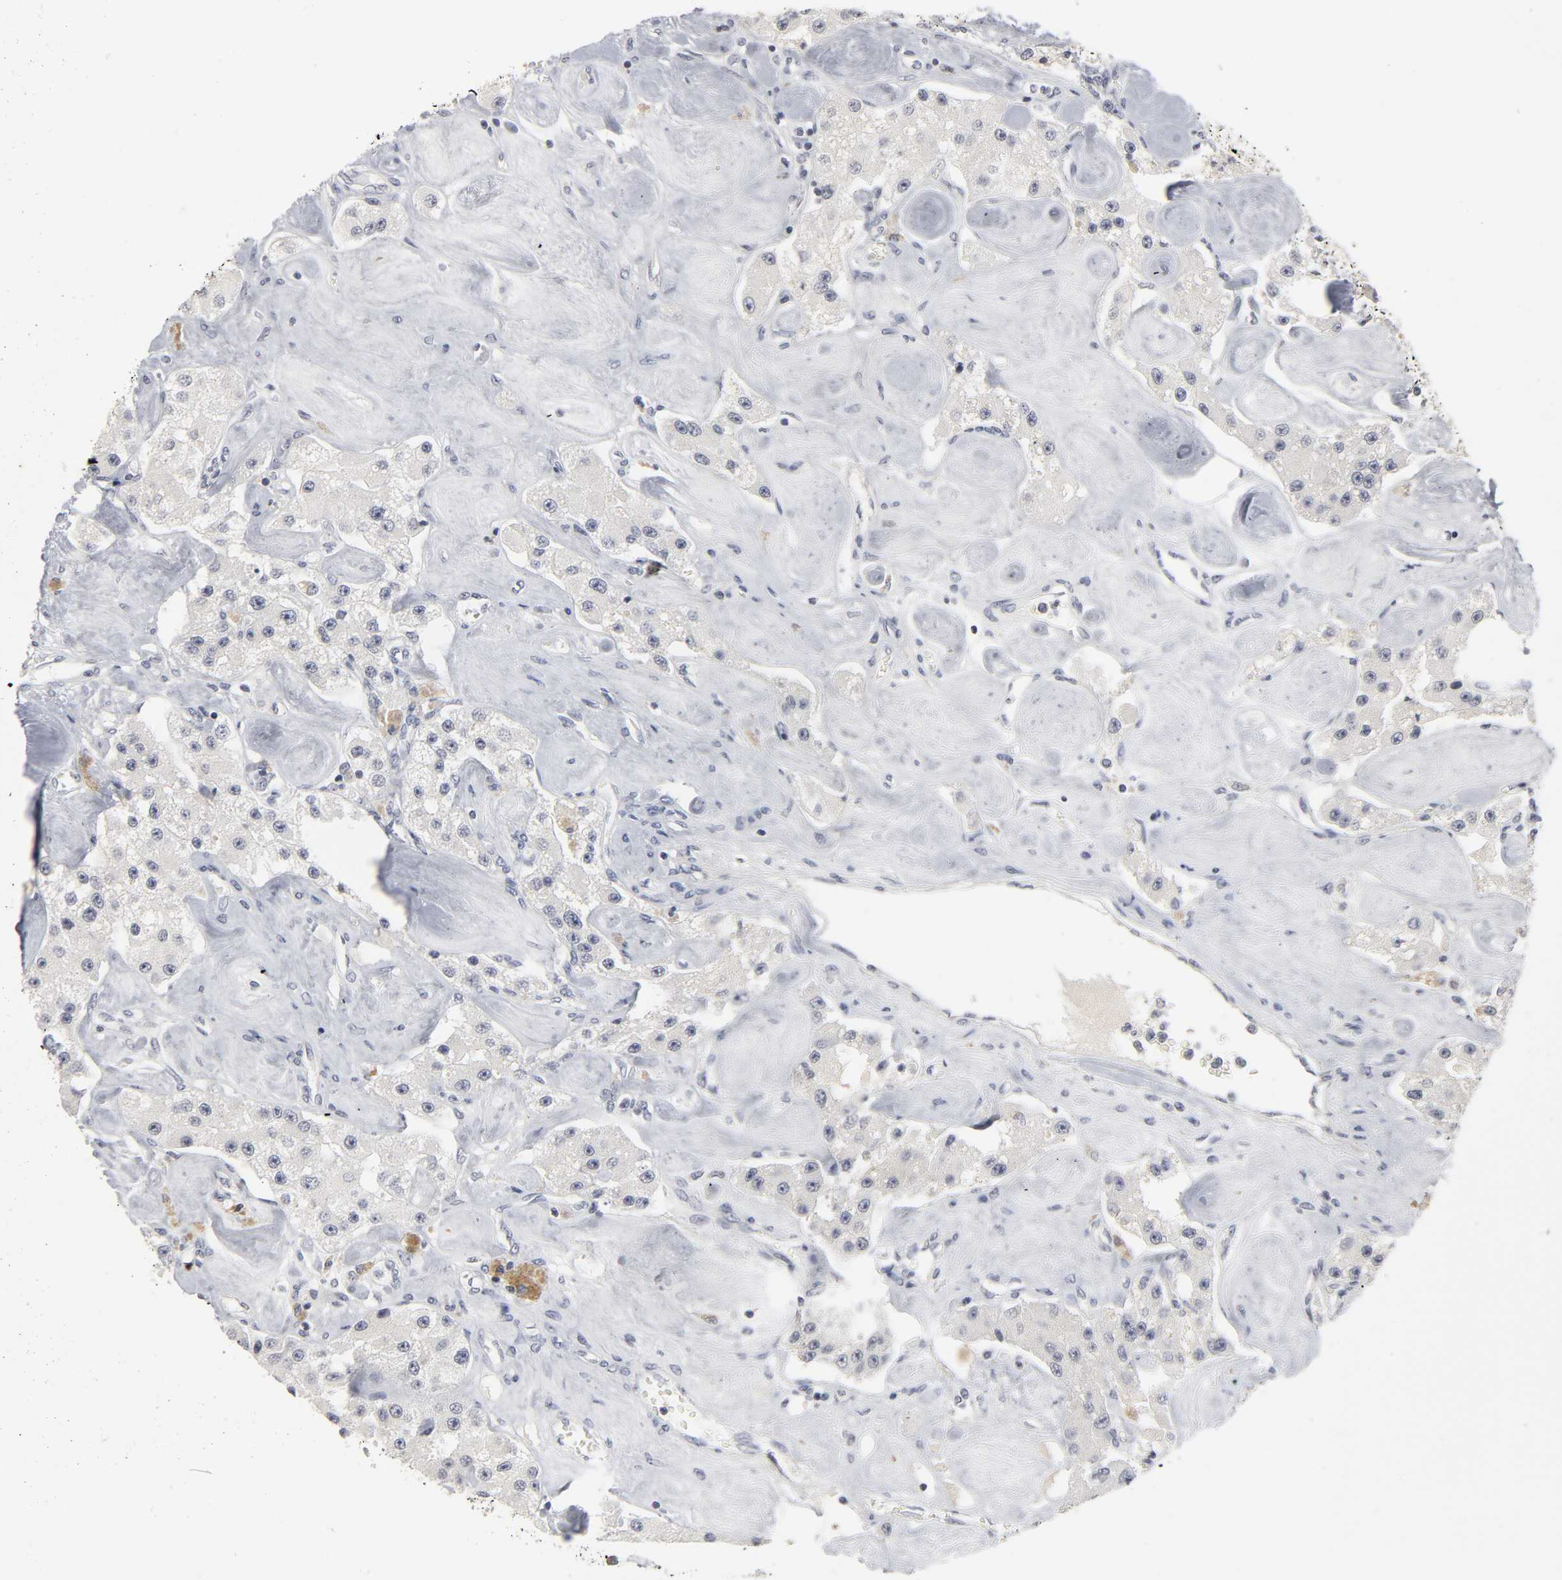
{"staining": {"intensity": "negative", "quantity": "none", "location": "none"}, "tissue": "carcinoid", "cell_type": "Tumor cells", "image_type": "cancer", "snomed": [{"axis": "morphology", "description": "Carcinoid, malignant, NOS"}, {"axis": "topography", "description": "Pancreas"}], "caption": "High magnification brightfield microscopy of carcinoid stained with DAB (3,3'-diaminobenzidine) (brown) and counterstained with hematoxylin (blue): tumor cells show no significant positivity.", "gene": "TCAP", "patient": {"sex": "male", "age": 41}}